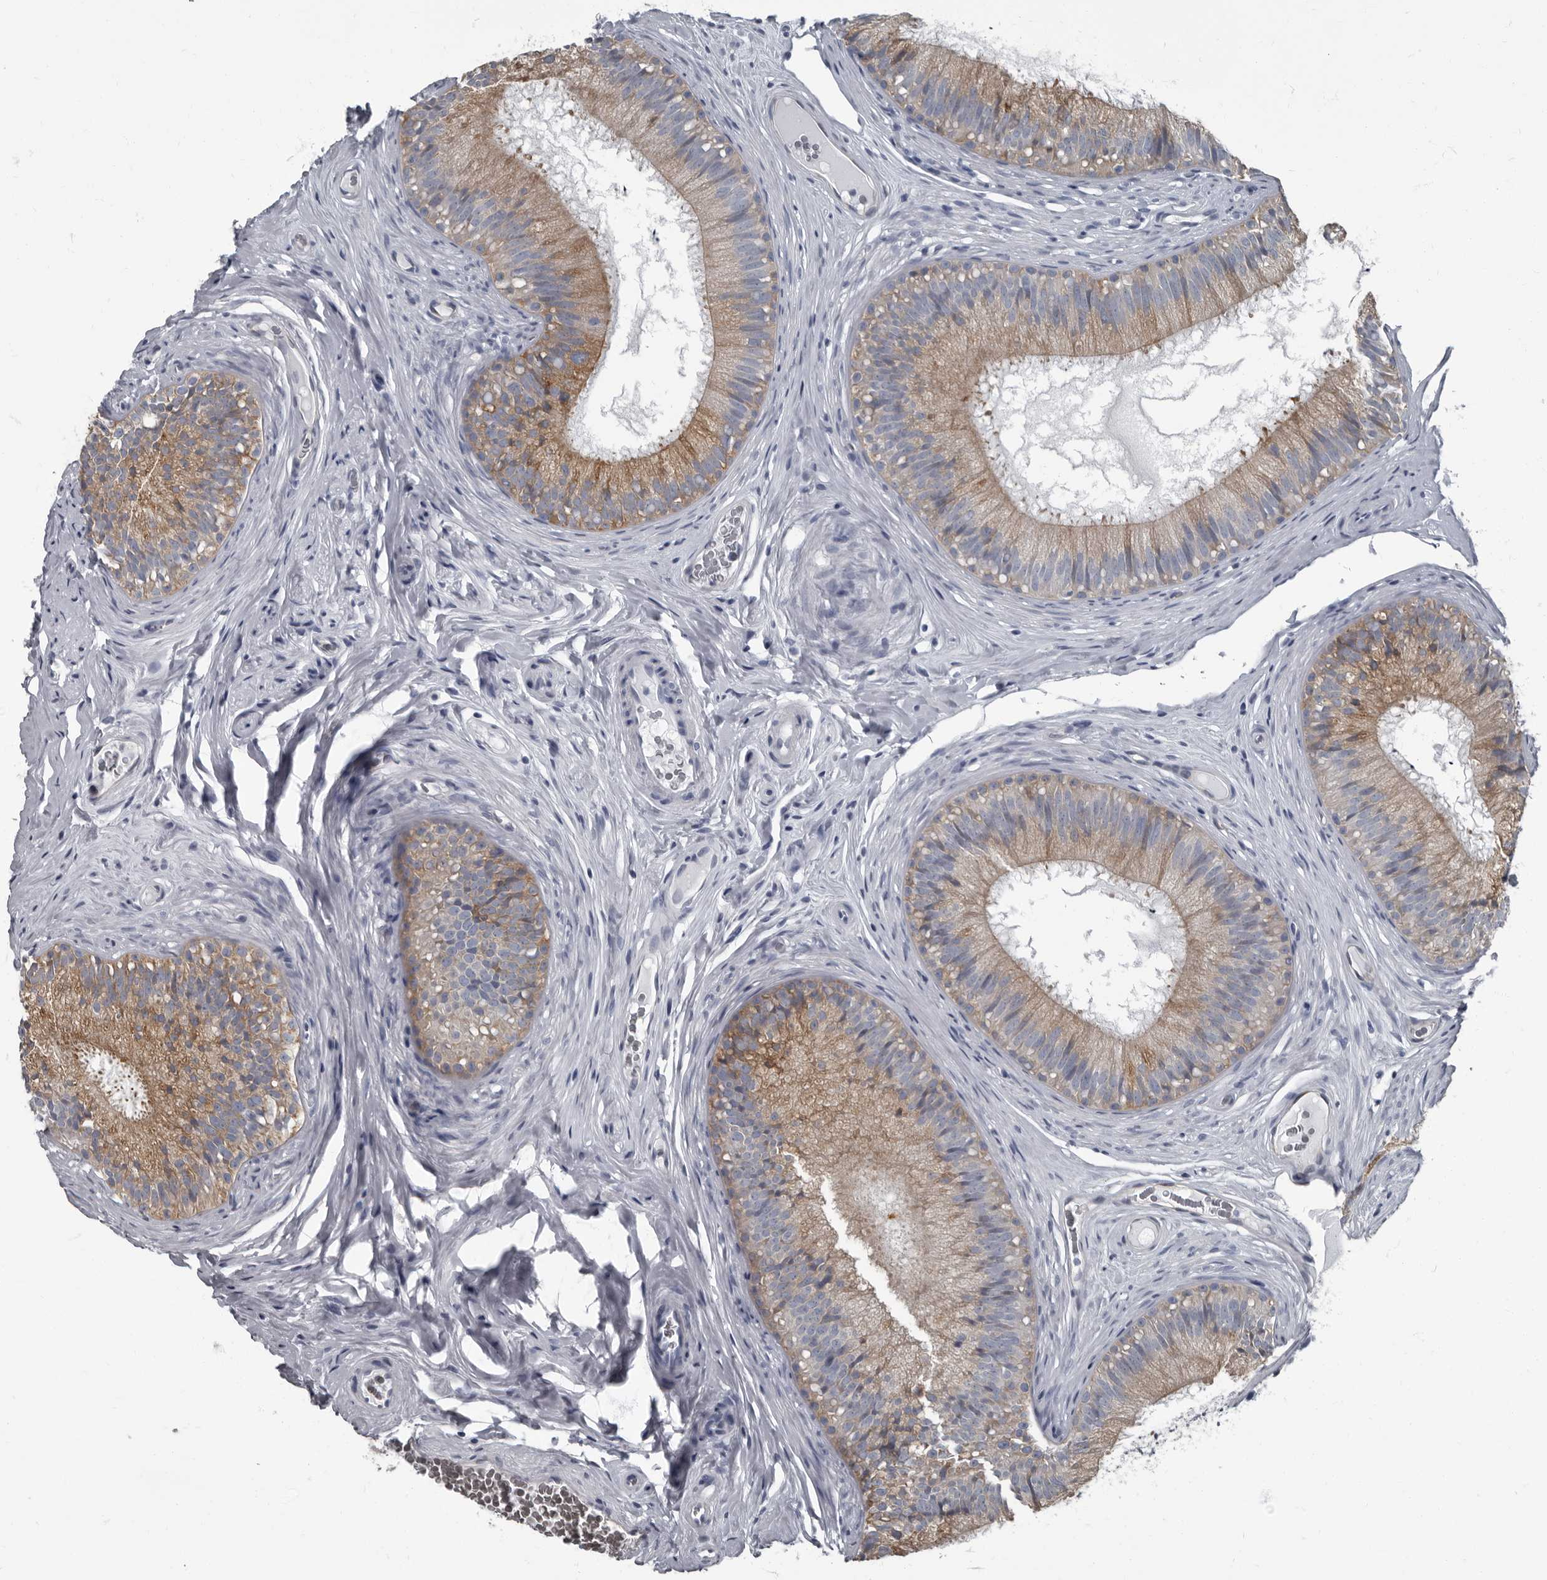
{"staining": {"intensity": "moderate", "quantity": ">75%", "location": "cytoplasmic/membranous"}, "tissue": "epididymis", "cell_type": "Glandular cells", "image_type": "normal", "snomed": [{"axis": "morphology", "description": "Normal tissue, NOS"}, {"axis": "topography", "description": "Epididymis"}], "caption": "Epididymis stained with IHC demonstrates moderate cytoplasmic/membranous staining in about >75% of glandular cells. Immunohistochemistry stains the protein of interest in brown and the nuclei are stained blue.", "gene": "TPD52L1", "patient": {"sex": "male", "age": 29}}